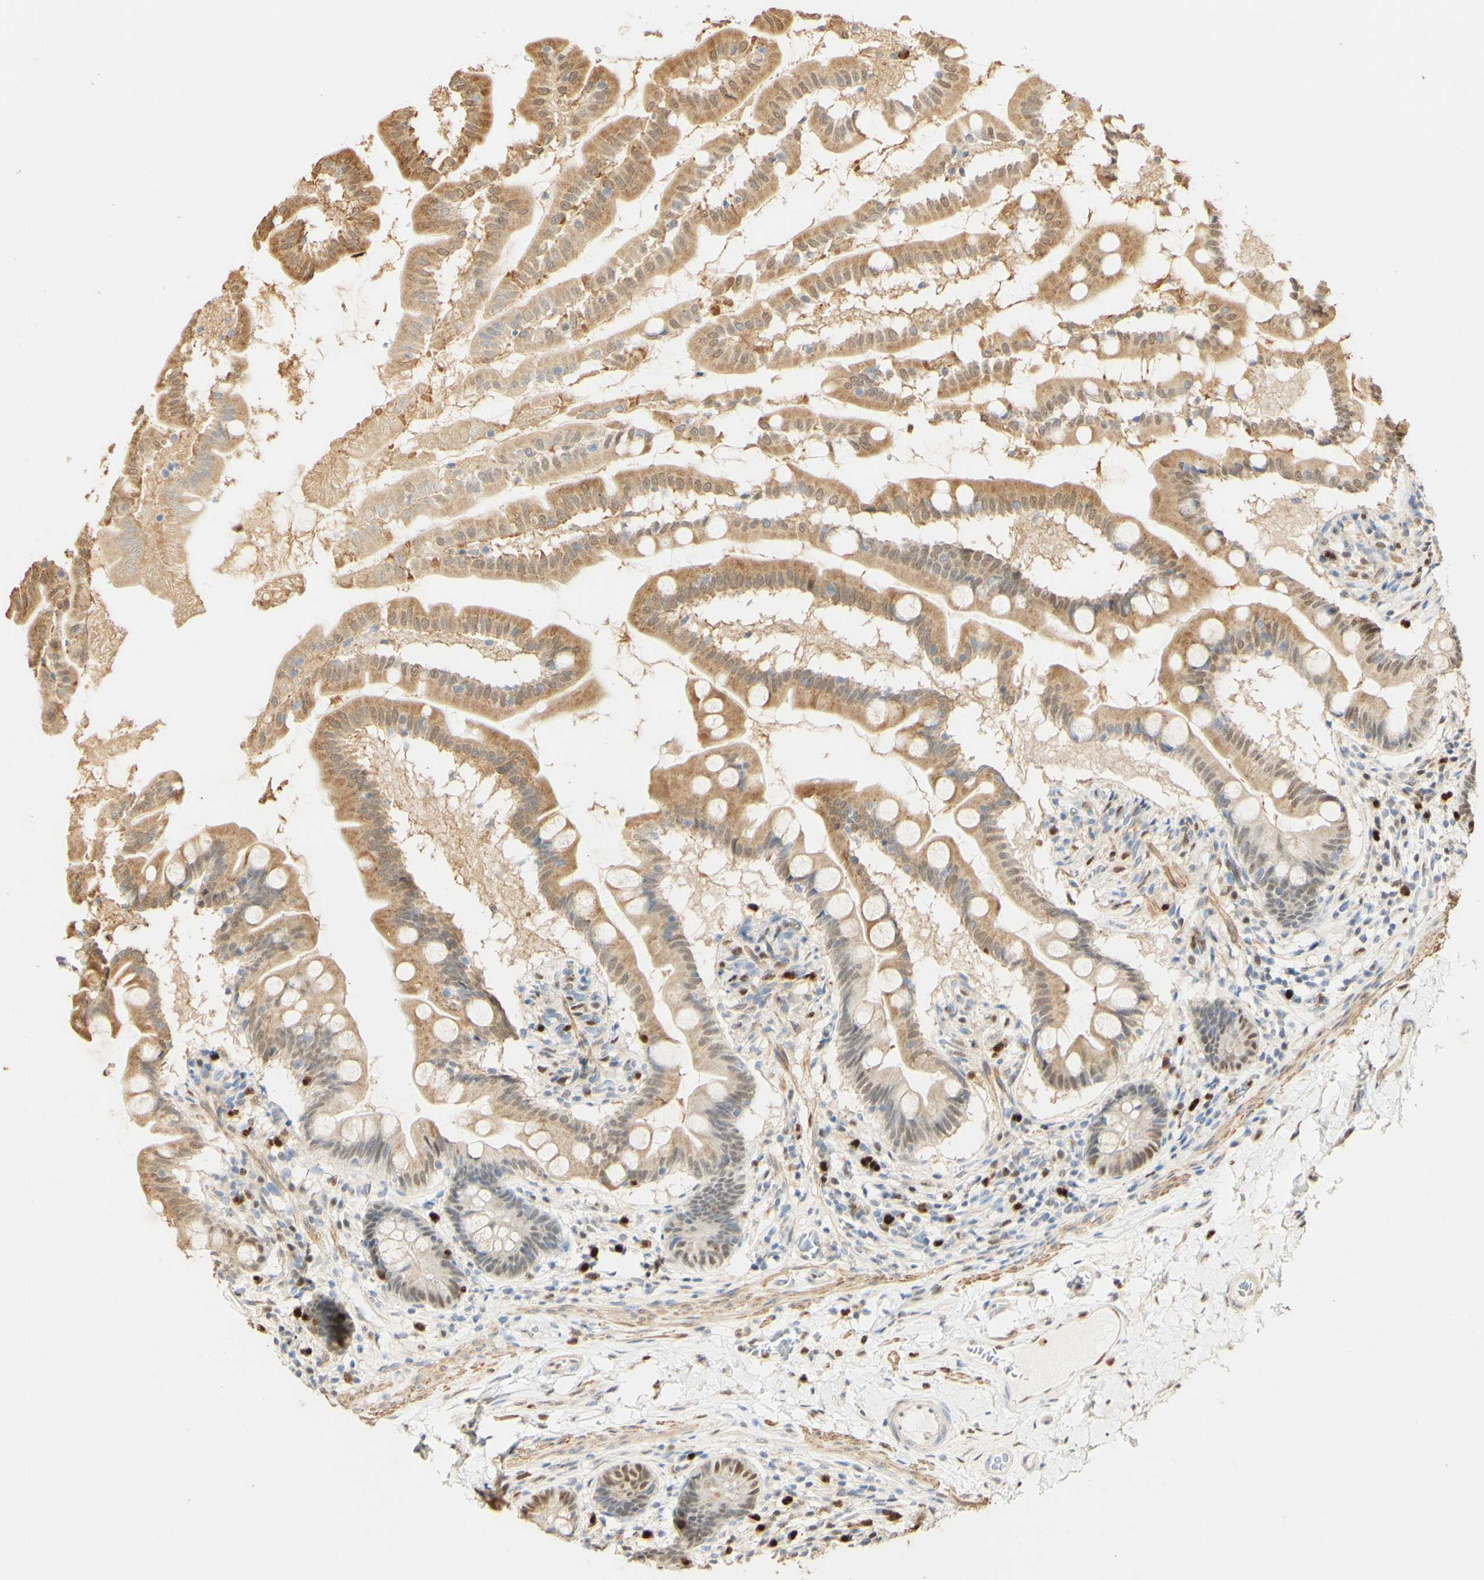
{"staining": {"intensity": "moderate", "quantity": "25%-75%", "location": "cytoplasmic/membranous,nuclear"}, "tissue": "small intestine", "cell_type": "Glandular cells", "image_type": "normal", "snomed": [{"axis": "morphology", "description": "Normal tissue, NOS"}, {"axis": "topography", "description": "Small intestine"}], "caption": "Protein staining of unremarkable small intestine exhibits moderate cytoplasmic/membranous,nuclear staining in approximately 25%-75% of glandular cells.", "gene": "MAP3K4", "patient": {"sex": "female", "age": 56}}